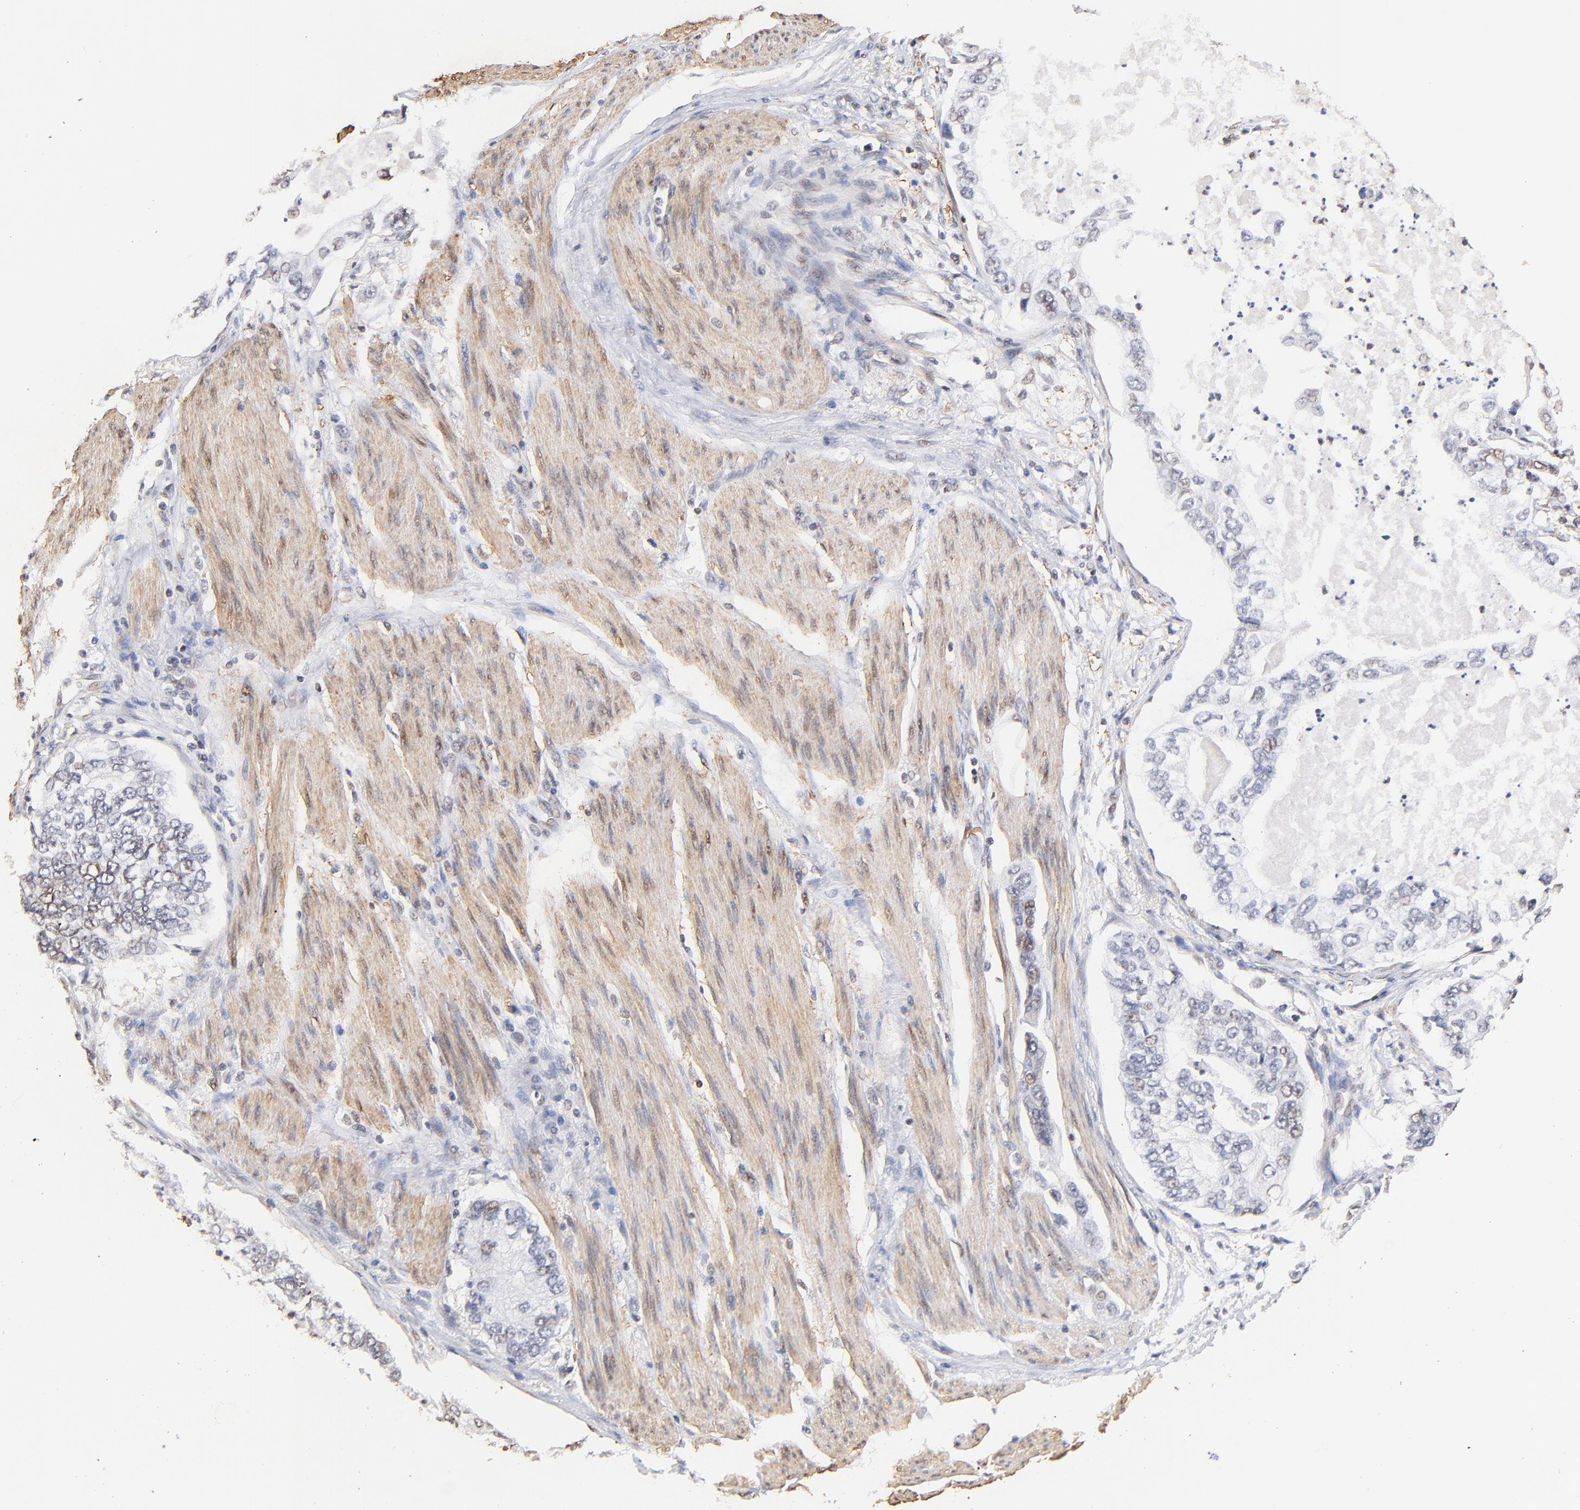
{"staining": {"intensity": "weak", "quantity": "25%-75%", "location": "cytoplasmic/membranous,nuclear"}, "tissue": "stomach cancer", "cell_type": "Tumor cells", "image_type": "cancer", "snomed": [{"axis": "morphology", "description": "Adenocarcinoma, NOS"}, {"axis": "topography", "description": "Pancreas"}, {"axis": "topography", "description": "Stomach, upper"}], "caption": "Immunohistochemical staining of human stomach cancer (adenocarcinoma) reveals weak cytoplasmic/membranous and nuclear protein positivity in approximately 25%-75% of tumor cells. Nuclei are stained in blue.", "gene": "ZFP92", "patient": {"sex": "male", "age": 77}}